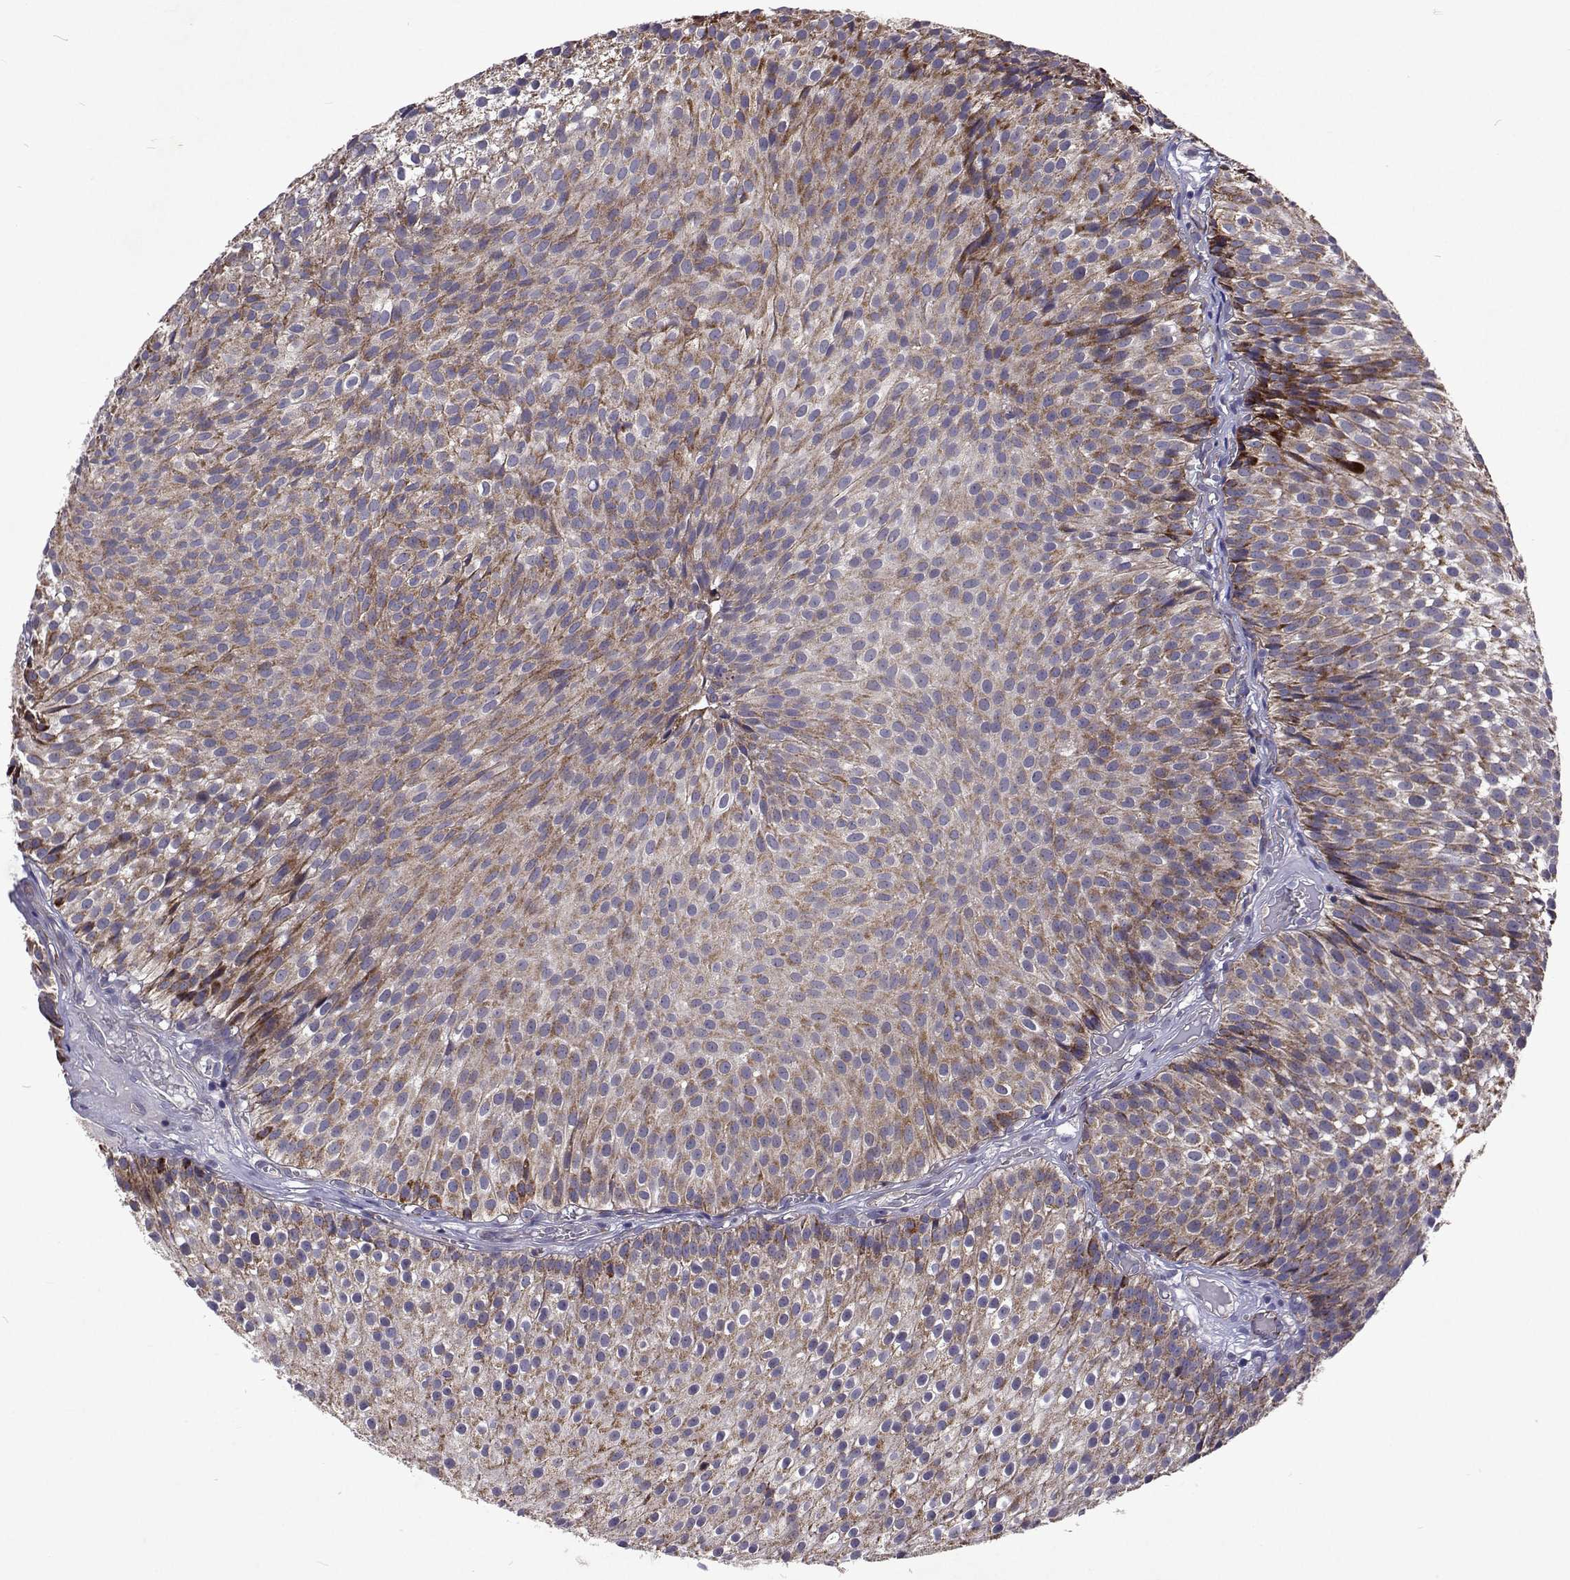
{"staining": {"intensity": "moderate", "quantity": "25%-75%", "location": "cytoplasmic/membranous"}, "tissue": "urothelial cancer", "cell_type": "Tumor cells", "image_type": "cancer", "snomed": [{"axis": "morphology", "description": "Urothelial carcinoma, Low grade"}, {"axis": "topography", "description": "Urinary bladder"}], "caption": "High-magnification brightfield microscopy of low-grade urothelial carcinoma stained with DAB (brown) and counterstained with hematoxylin (blue). tumor cells exhibit moderate cytoplasmic/membranous expression is seen in approximately25%-75% of cells.", "gene": "DHTKD1", "patient": {"sex": "male", "age": 63}}